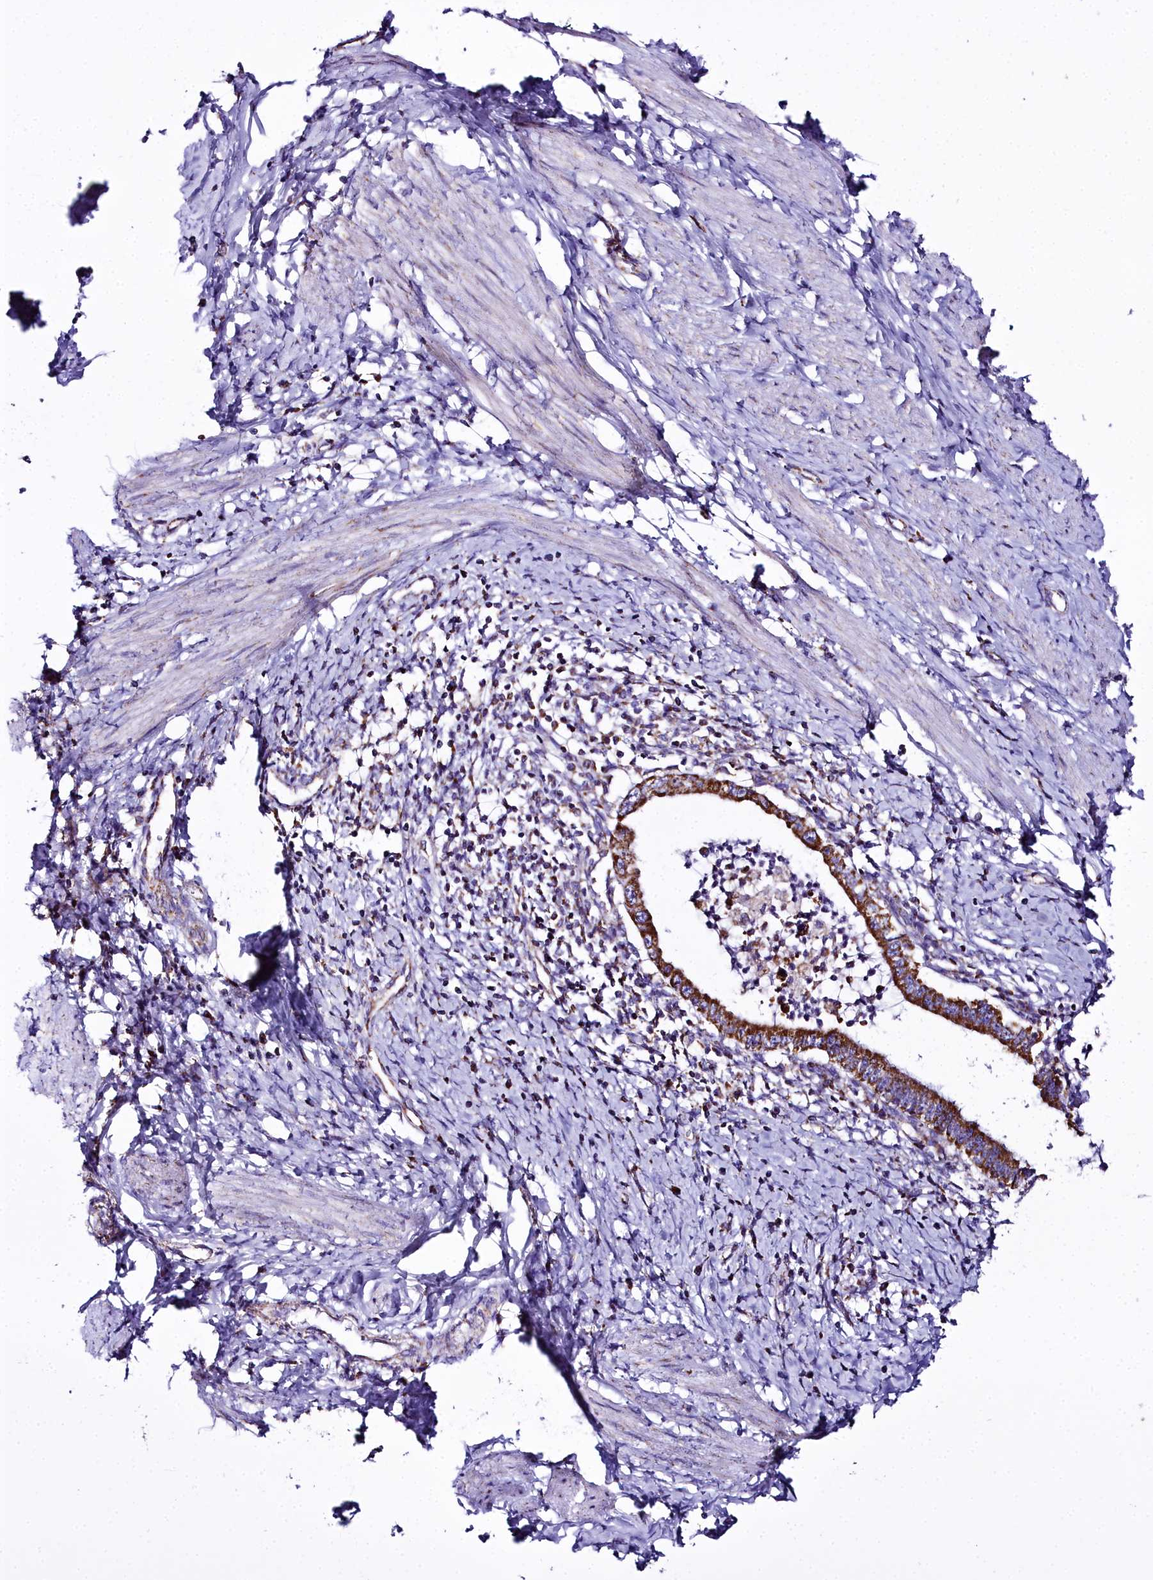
{"staining": {"intensity": "strong", "quantity": ">75%", "location": "cytoplasmic/membranous"}, "tissue": "cervical cancer", "cell_type": "Tumor cells", "image_type": "cancer", "snomed": [{"axis": "morphology", "description": "Adenocarcinoma, NOS"}, {"axis": "topography", "description": "Cervix"}], "caption": "Approximately >75% of tumor cells in adenocarcinoma (cervical) demonstrate strong cytoplasmic/membranous protein expression as visualized by brown immunohistochemical staining.", "gene": "WDFY3", "patient": {"sex": "female", "age": 36}}